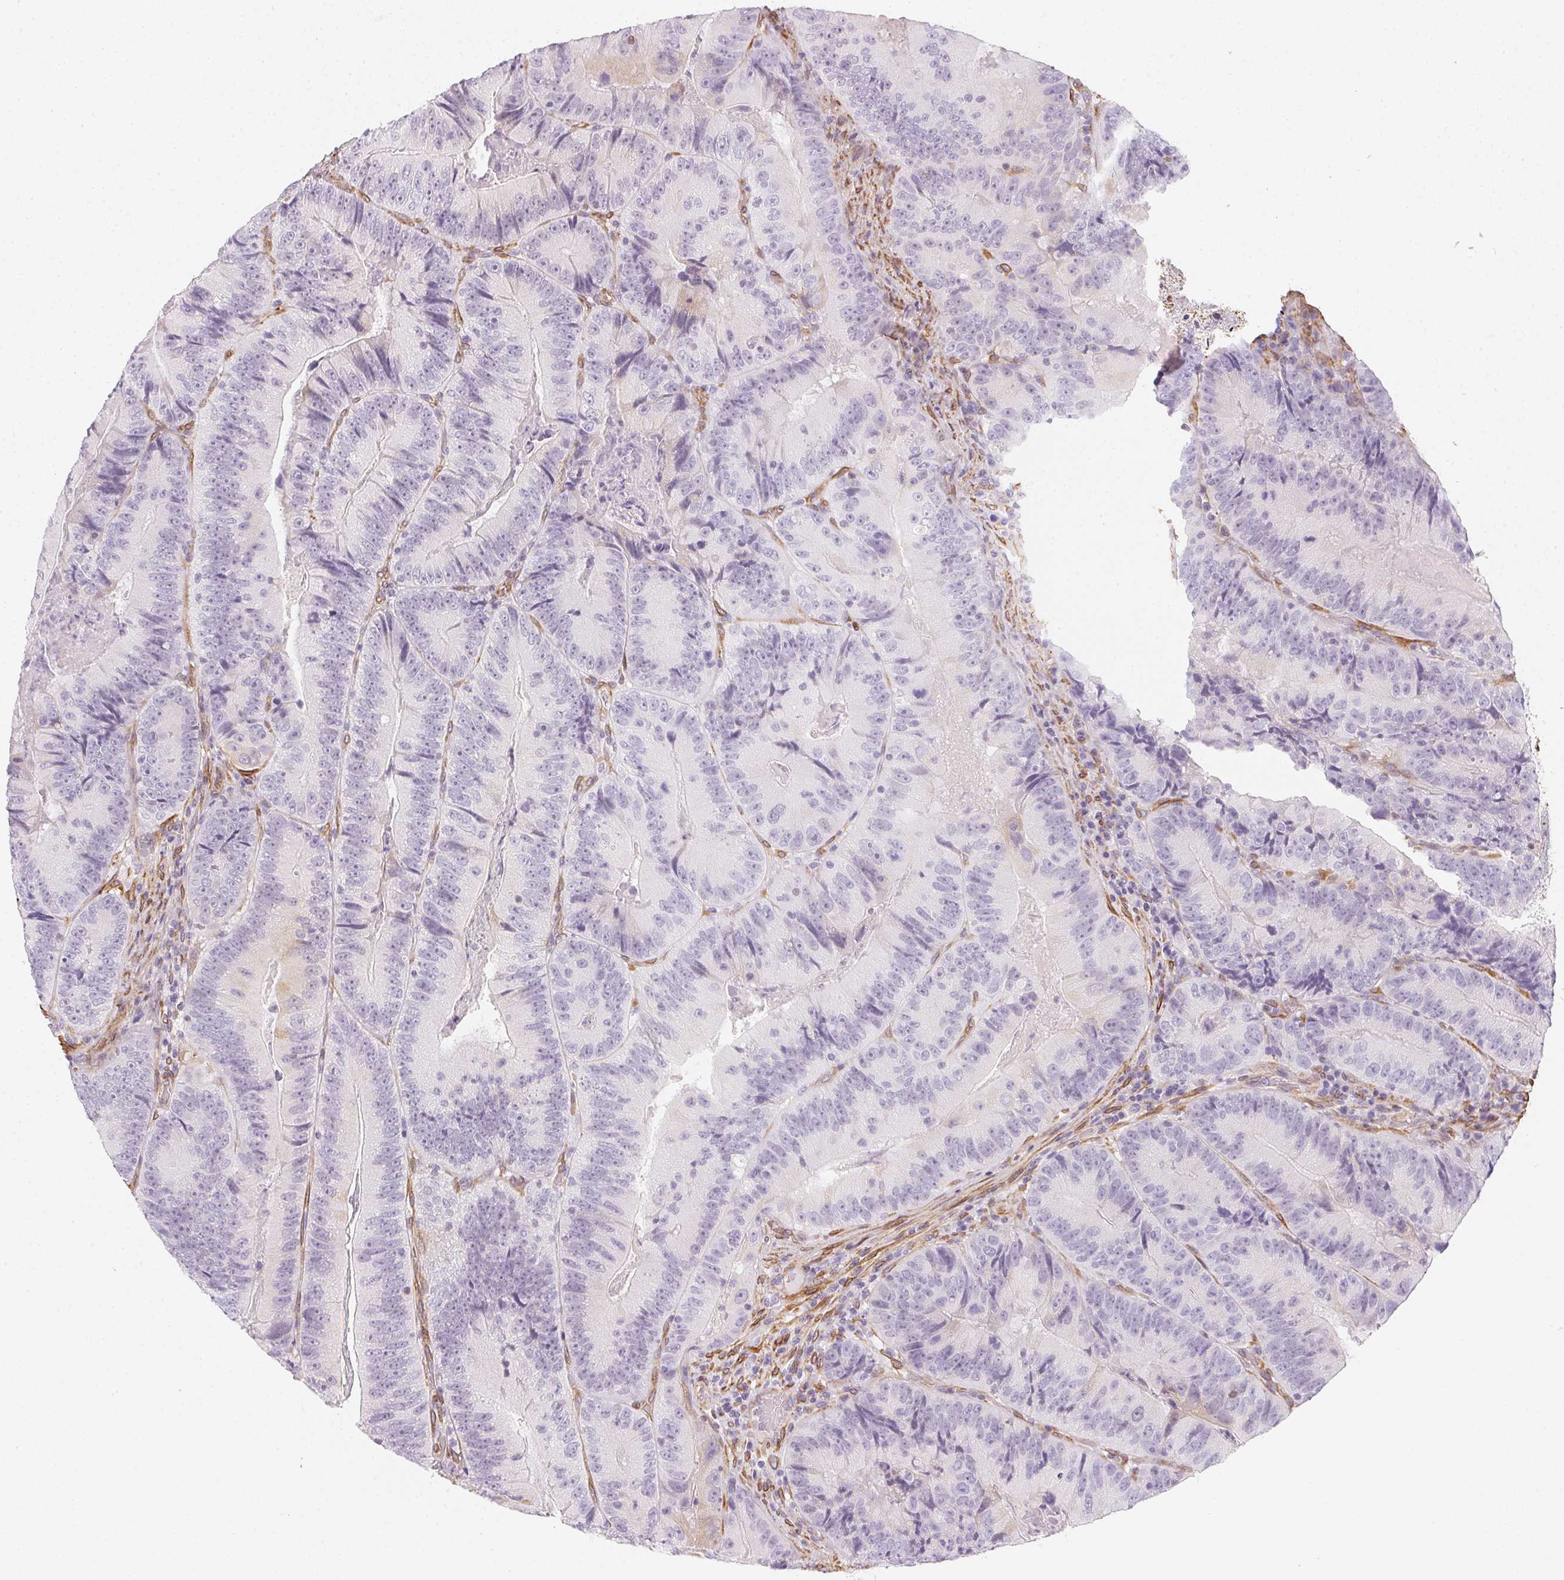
{"staining": {"intensity": "negative", "quantity": "none", "location": "none"}, "tissue": "colorectal cancer", "cell_type": "Tumor cells", "image_type": "cancer", "snomed": [{"axis": "morphology", "description": "Adenocarcinoma, NOS"}, {"axis": "topography", "description": "Colon"}], "caption": "A photomicrograph of human colorectal cancer is negative for staining in tumor cells. The staining is performed using DAB (3,3'-diaminobenzidine) brown chromogen with nuclei counter-stained in using hematoxylin.", "gene": "RSBN1", "patient": {"sex": "female", "age": 86}}